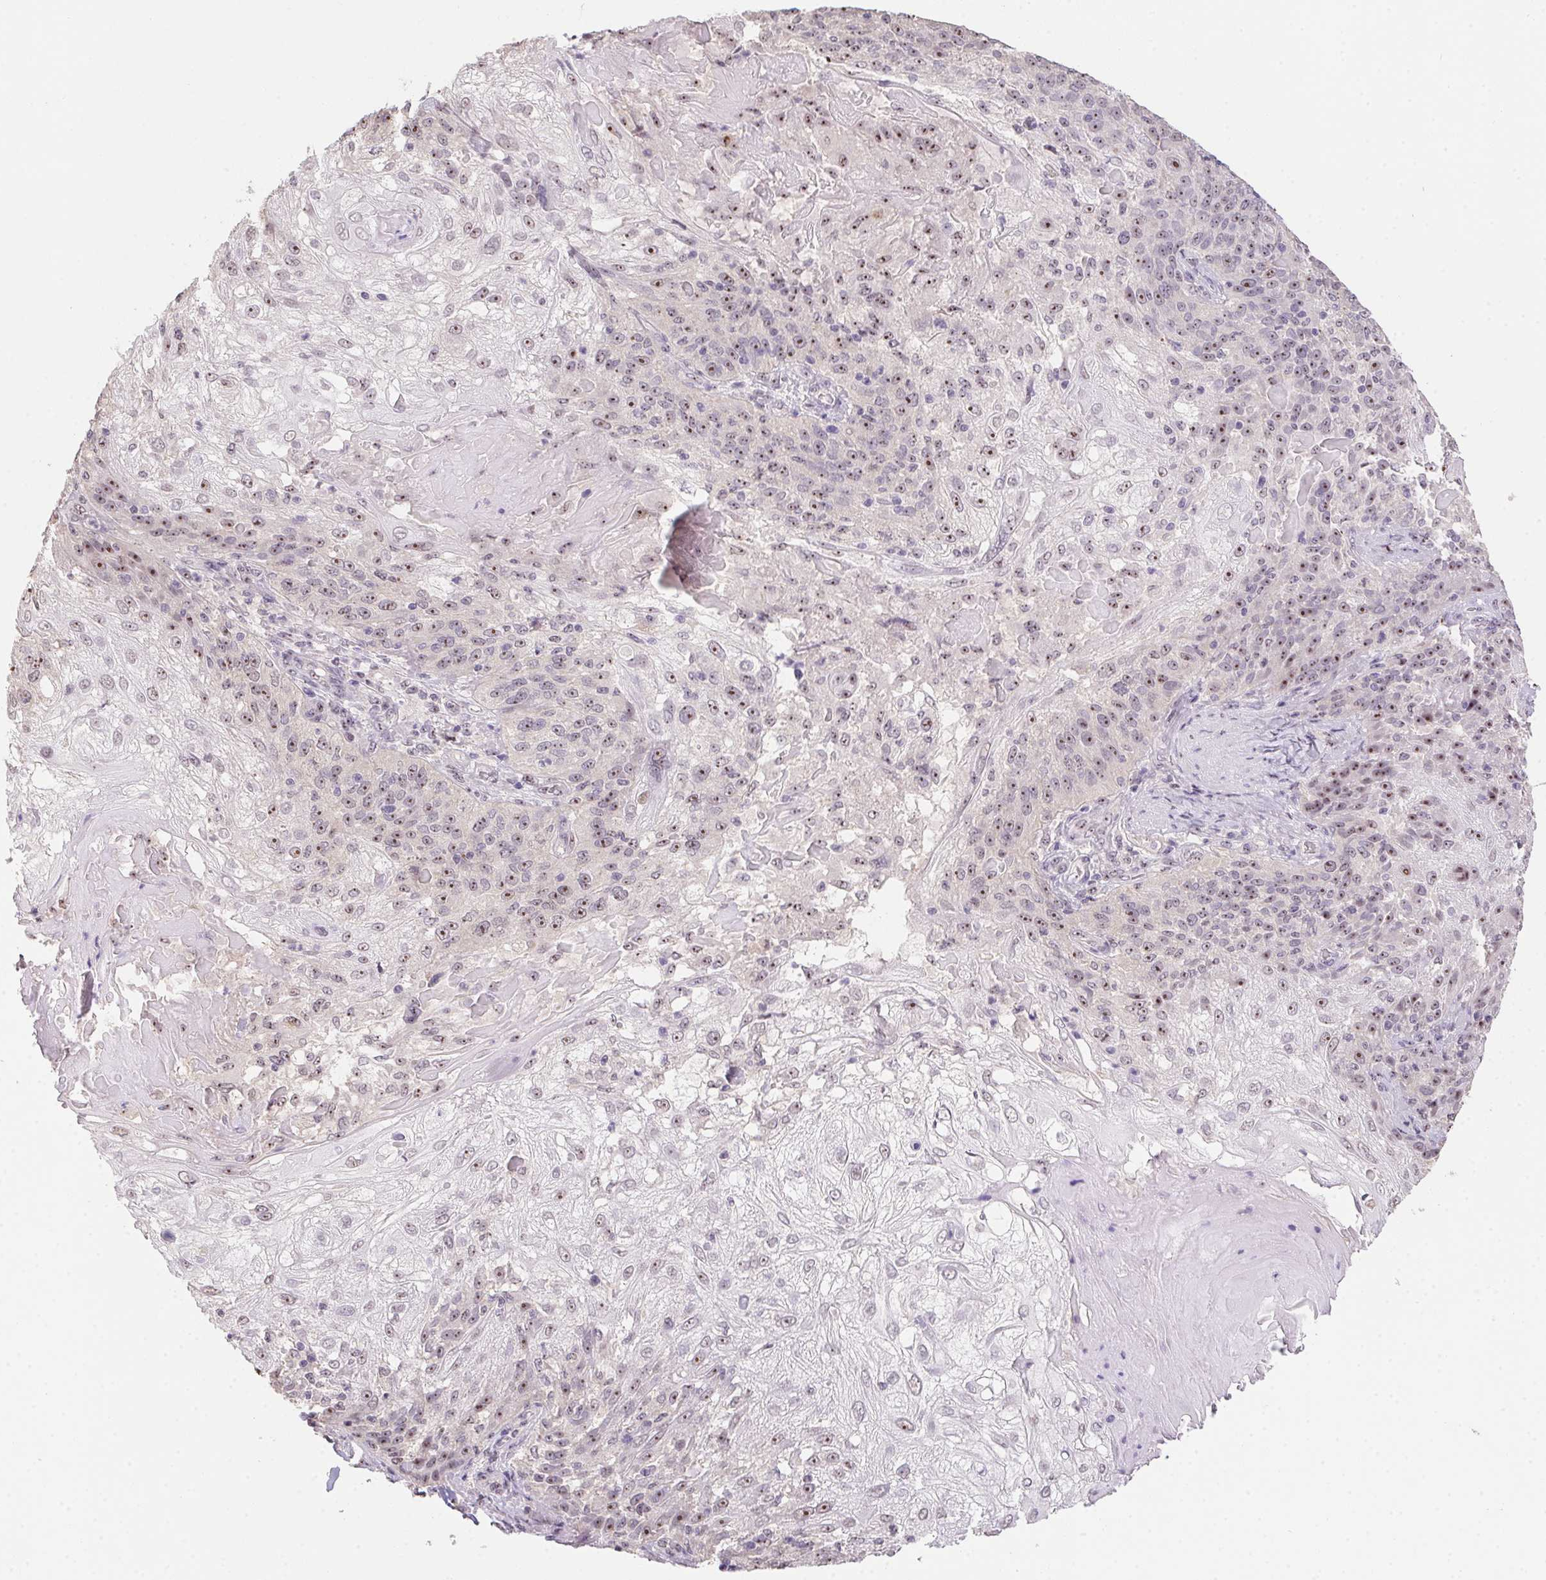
{"staining": {"intensity": "weak", "quantity": ">75%", "location": "nuclear"}, "tissue": "skin cancer", "cell_type": "Tumor cells", "image_type": "cancer", "snomed": [{"axis": "morphology", "description": "Normal tissue, NOS"}, {"axis": "morphology", "description": "Squamous cell carcinoma, NOS"}, {"axis": "topography", "description": "Skin"}], "caption": "Immunohistochemistry of human skin squamous cell carcinoma shows low levels of weak nuclear staining in about >75% of tumor cells.", "gene": "BATF2", "patient": {"sex": "female", "age": 83}}